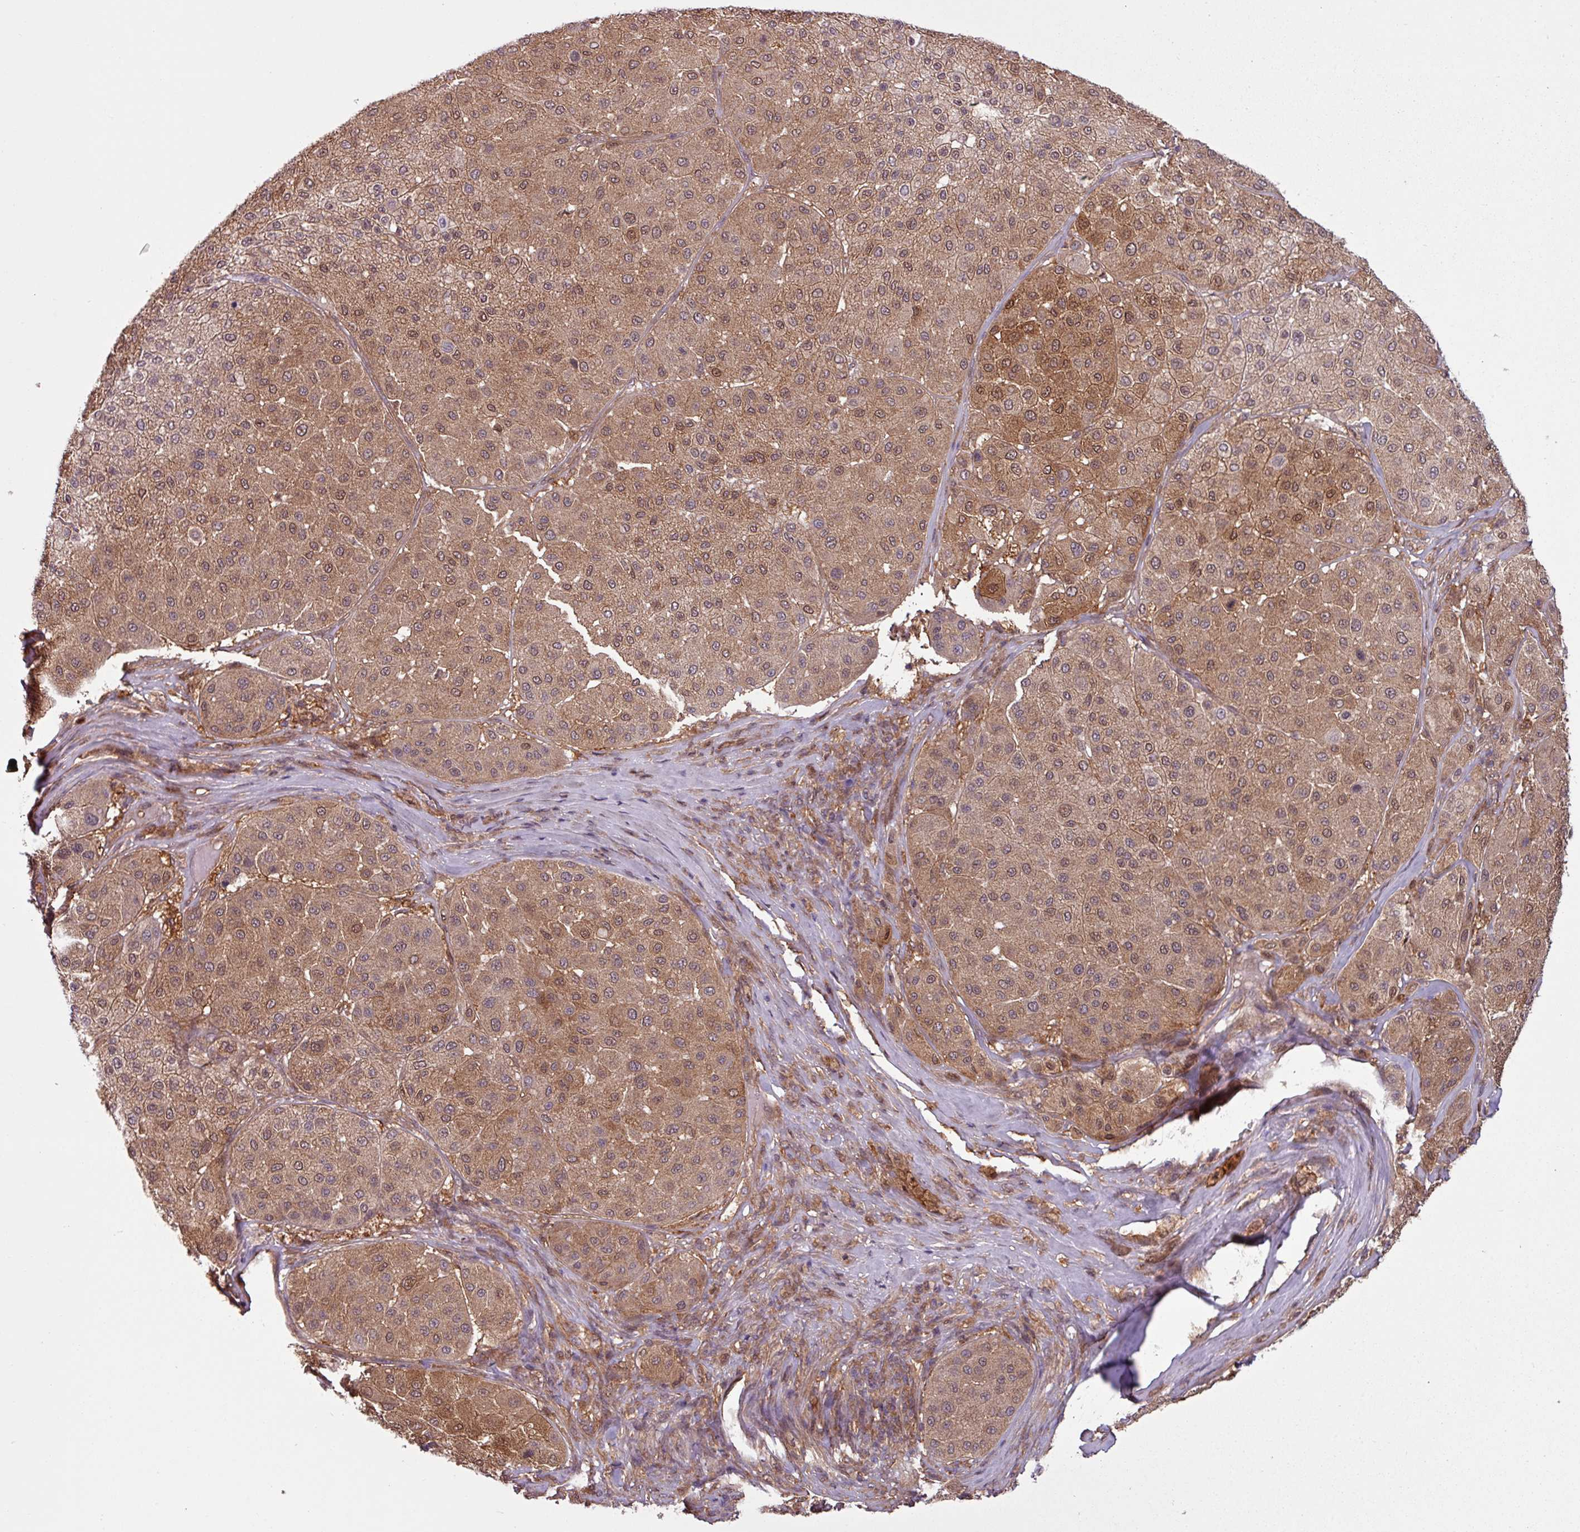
{"staining": {"intensity": "moderate", "quantity": ">75%", "location": "cytoplasmic/membranous"}, "tissue": "melanoma", "cell_type": "Tumor cells", "image_type": "cancer", "snomed": [{"axis": "morphology", "description": "Malignant melanoma, Metastatic site"}, {"axis": "topography", "description": "Smooth muscle"}], "caption": "This image reveals immunohistochemistry staining of human malignant melanoma (metastatic site), with medium moderate cytoplasmic/membranous positivity in approximately >75% of tumor cells.", "gene": "SH3BGRL", "patient": {"sex": "male", "age": 41}}